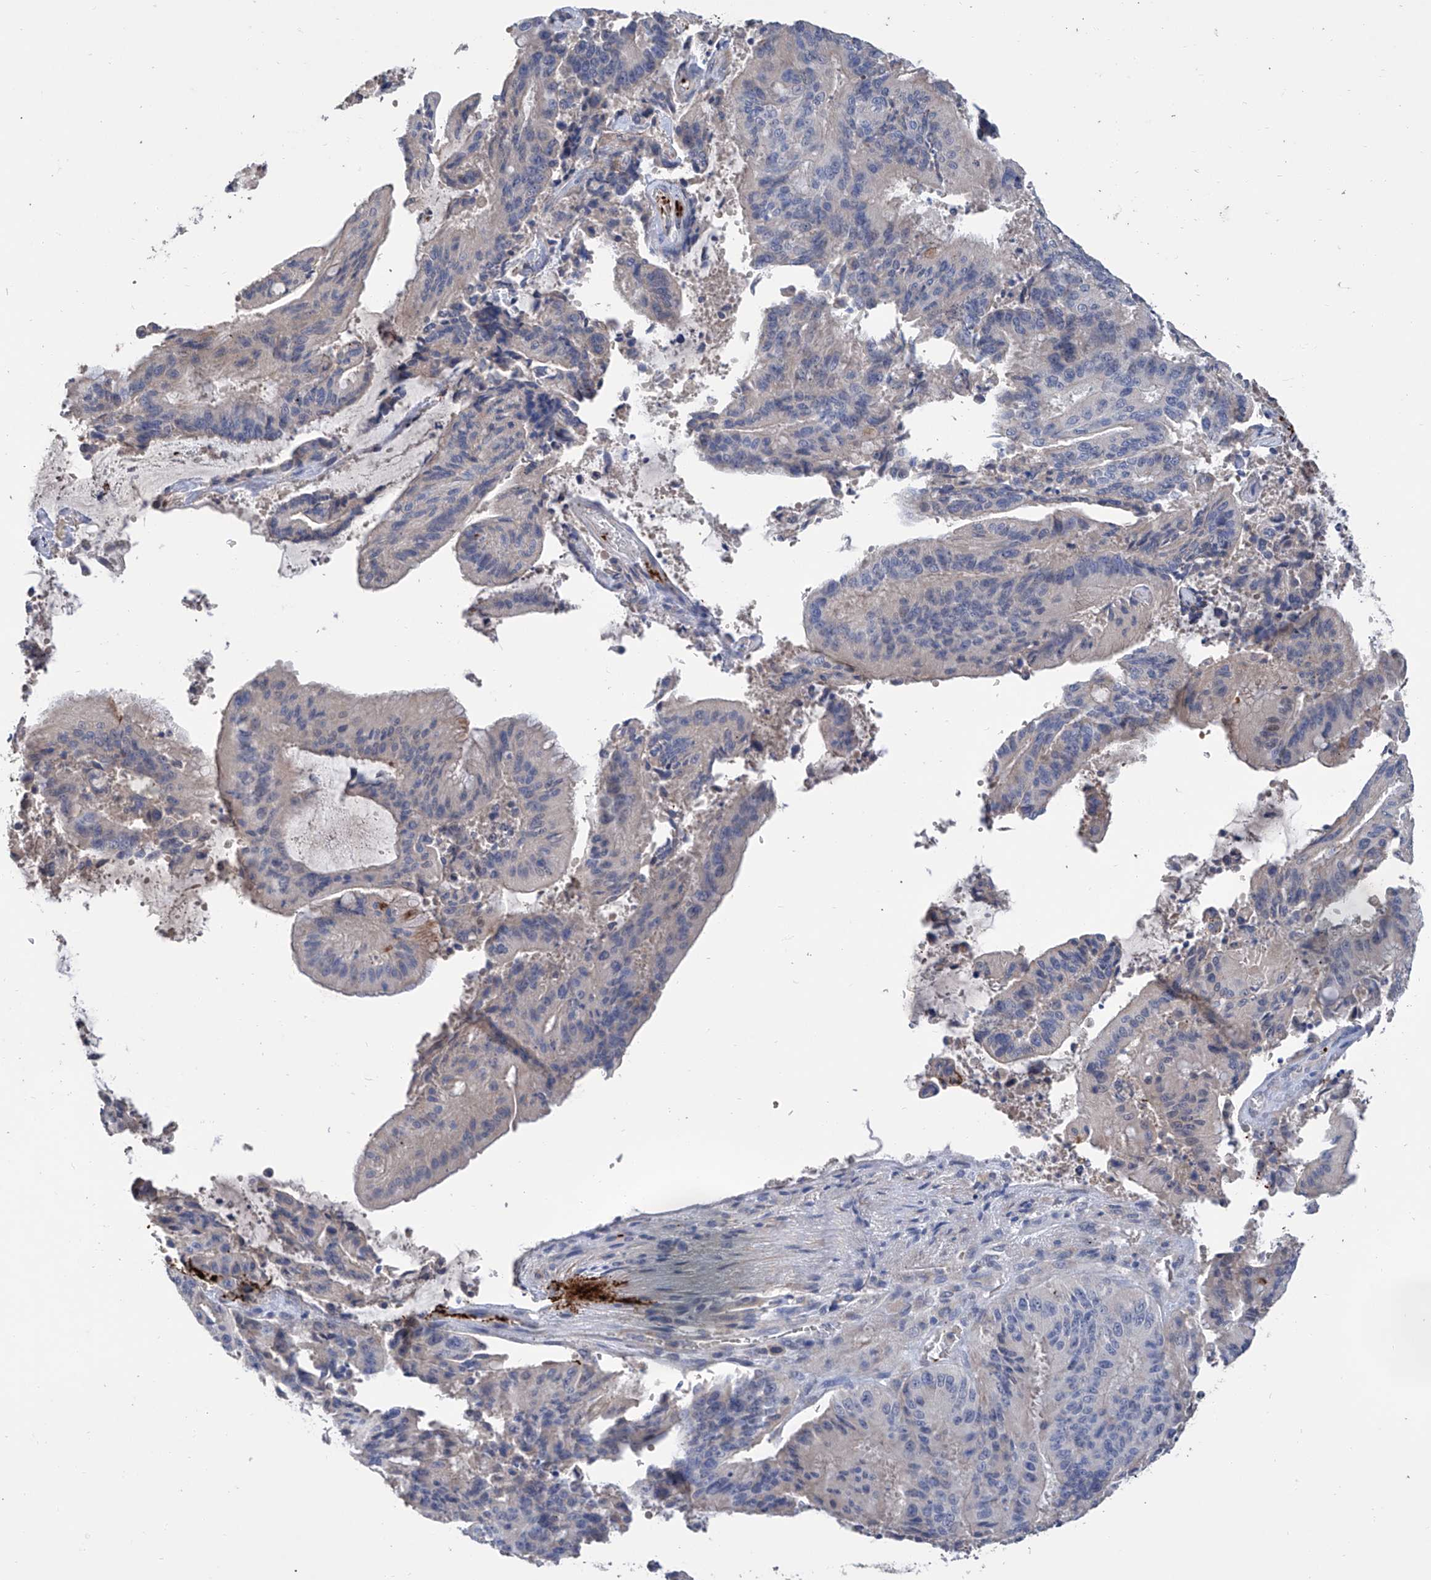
{"staining": {"intensity": "negative", "quantity": "none", "location": "none"}, "tissue": "liver cancer", "cell_type": "Tumor cells", "image_type": "cancer", "snomed": [{"axis": "morphology", "description": "Normal tissue, NOS"}, {"axis": "morphology", "description": "Cholangiocarcinoma"}, {"axis": "topography", "description": "Liver"}, {"axis": "topography", "description": "Peripheral nerve tissue"}], "caption": "Tumor cells are negative for brown protein staining in liver cancer. (DAB (3,3'-diaminobenzidine) immunohistochemistry with hematoxylin counter stain).", "gene": "GPT", "patient": {"sex": "female", "age": 73}}